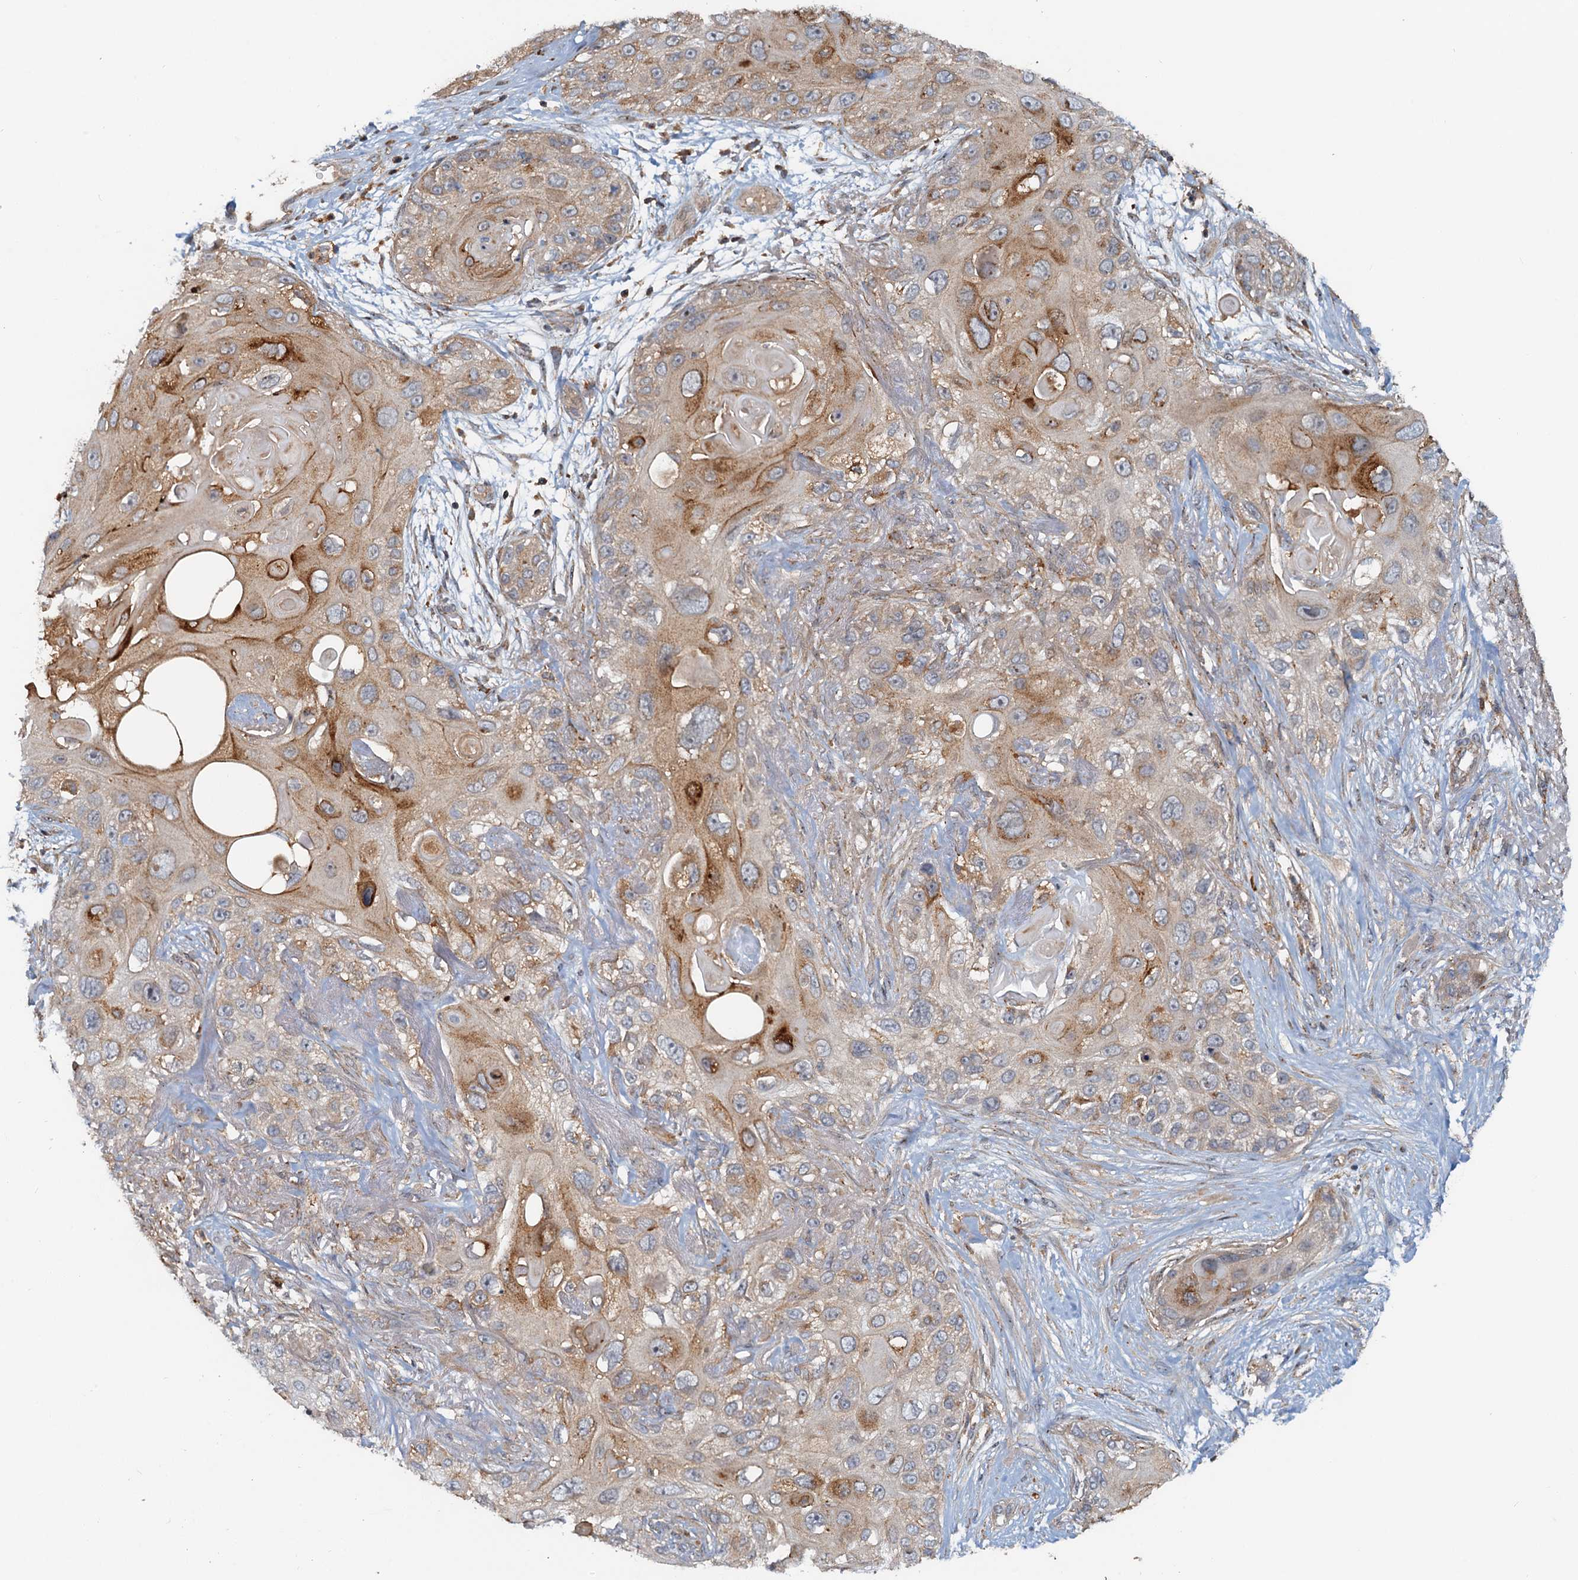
{"staining": {"intensity": "moderate", "quantity": "25%-75%", "location": "cytoplasmic/membranous"}, "tissue": "skin cancer", "cell_type": "Tumor cells", "image_type": "cancer", "snomed": [{"axis": "morphology", "description": "Normal tissue, NOS"}, {"axis": "morphology", "description": "Squamous cell carcinoma, NOS"}, {"axis": "topography", "description": "Skin"}], "caption": "Immunohistochemistry (IHC) photomicrograph of skin cancer (squamous cell carcinoma) stained for a protein (brown), which reveals medium levels of moderate cytoplasmic/membranous positivity in about 25%-75% of tumor cells.", "gene": "TOLLIP", "patient": {"sex": "male", "age": 72}}